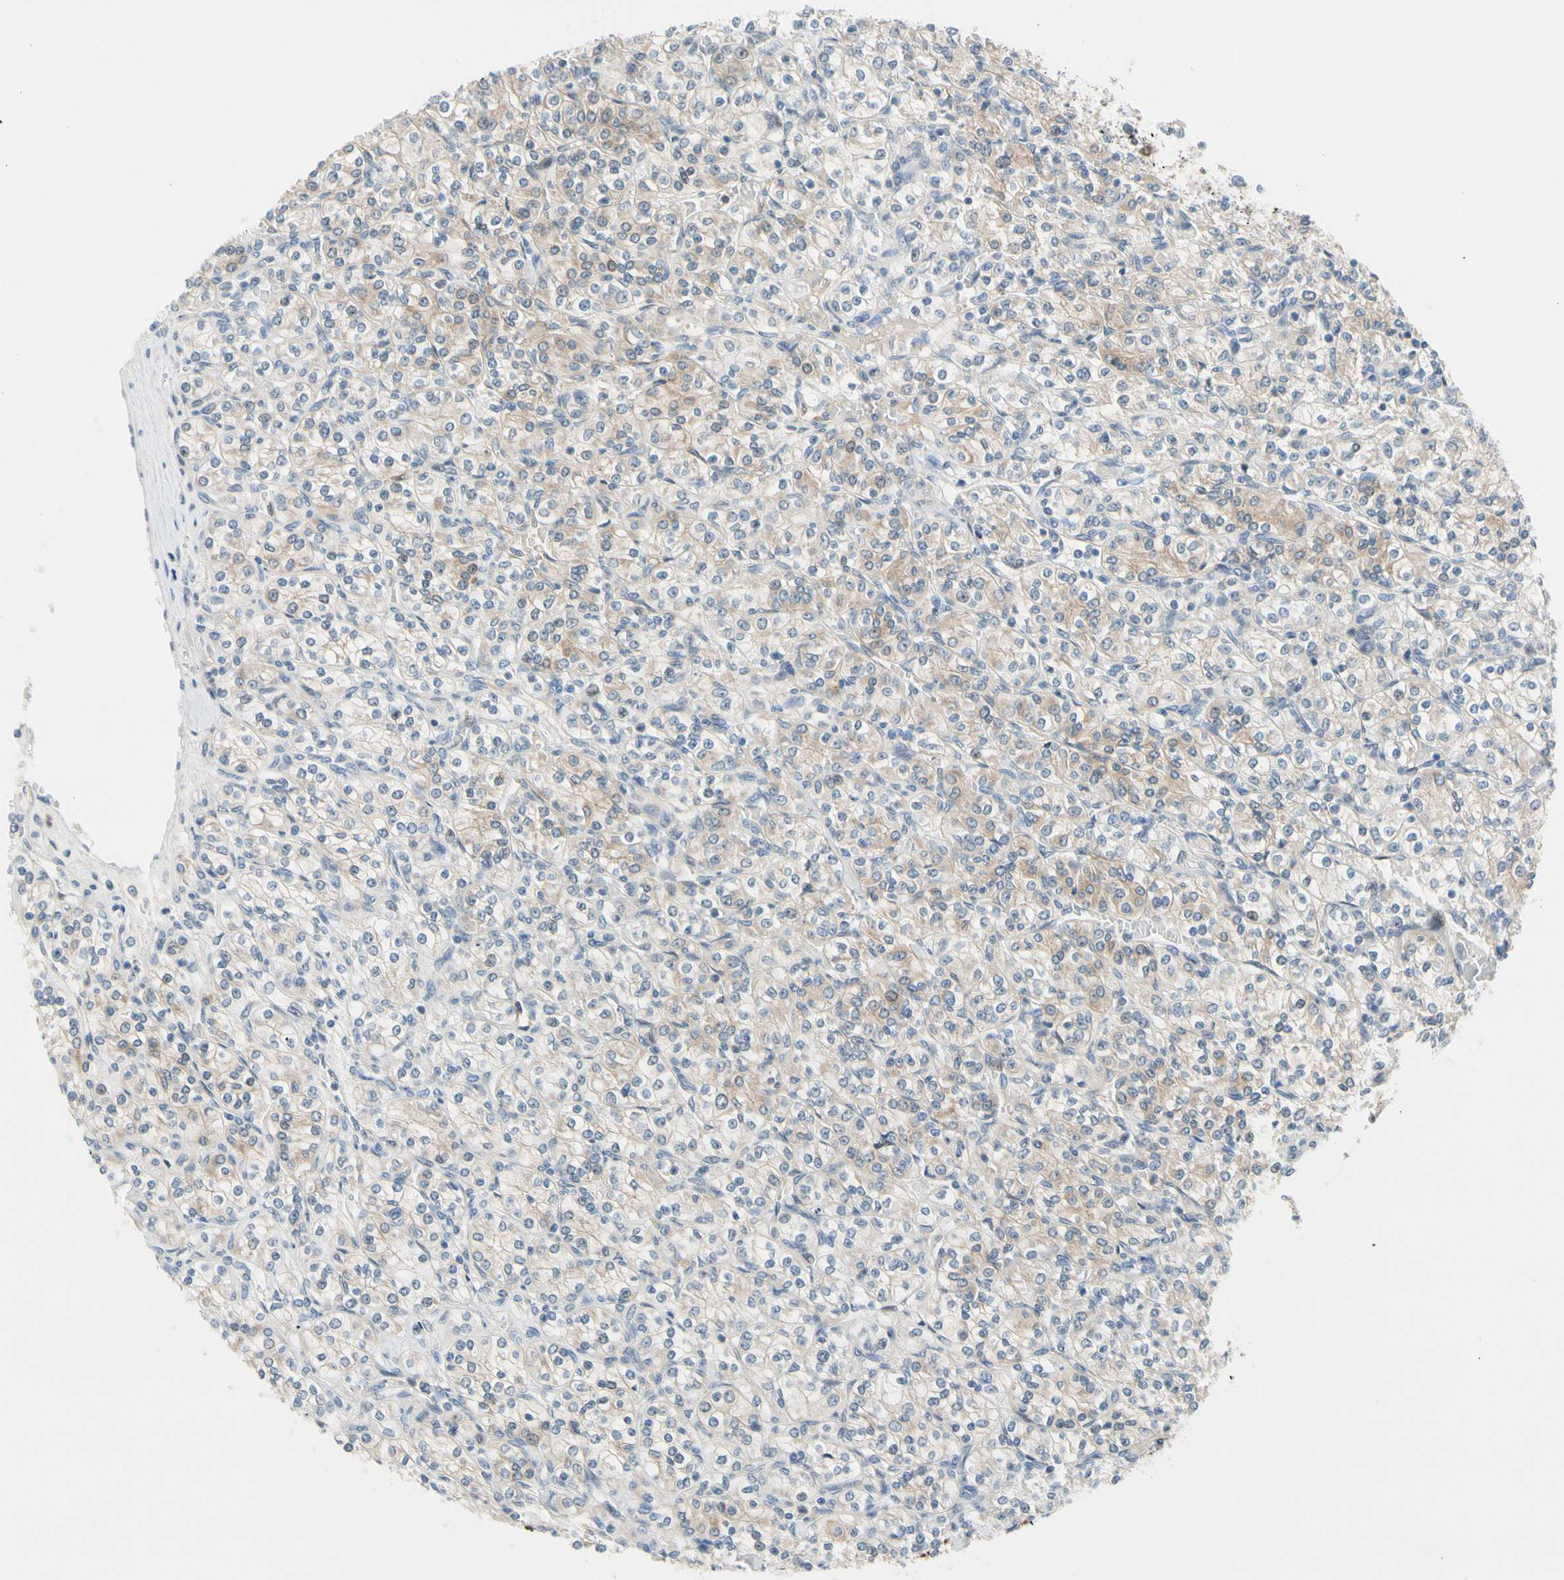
{"staining": {"intensity": "moderate", "quantity": "25%-75%", "location": "cytoplasmic/membranous"}, "tissue": "renal cancer", "cell_type": "Tumor cells", "image_type": "cancer", "snomed": [{"axis": "morphology", "description": "Adenocarcinoma, NOS"}, {"axis": "topography", "description": "Kidney"}], "caption": "This micrograph shows renal cancer (adenocarcinoma) stained with immunohistochemistry (IHC) to label a protein in brown. The cytoplasmic/membranous of tumor cells show moderate positivity for the protein. Nuclei are counter-stained blue.", "gene": "CFAP36", "patient": {"sex": "male", "age": 77}}